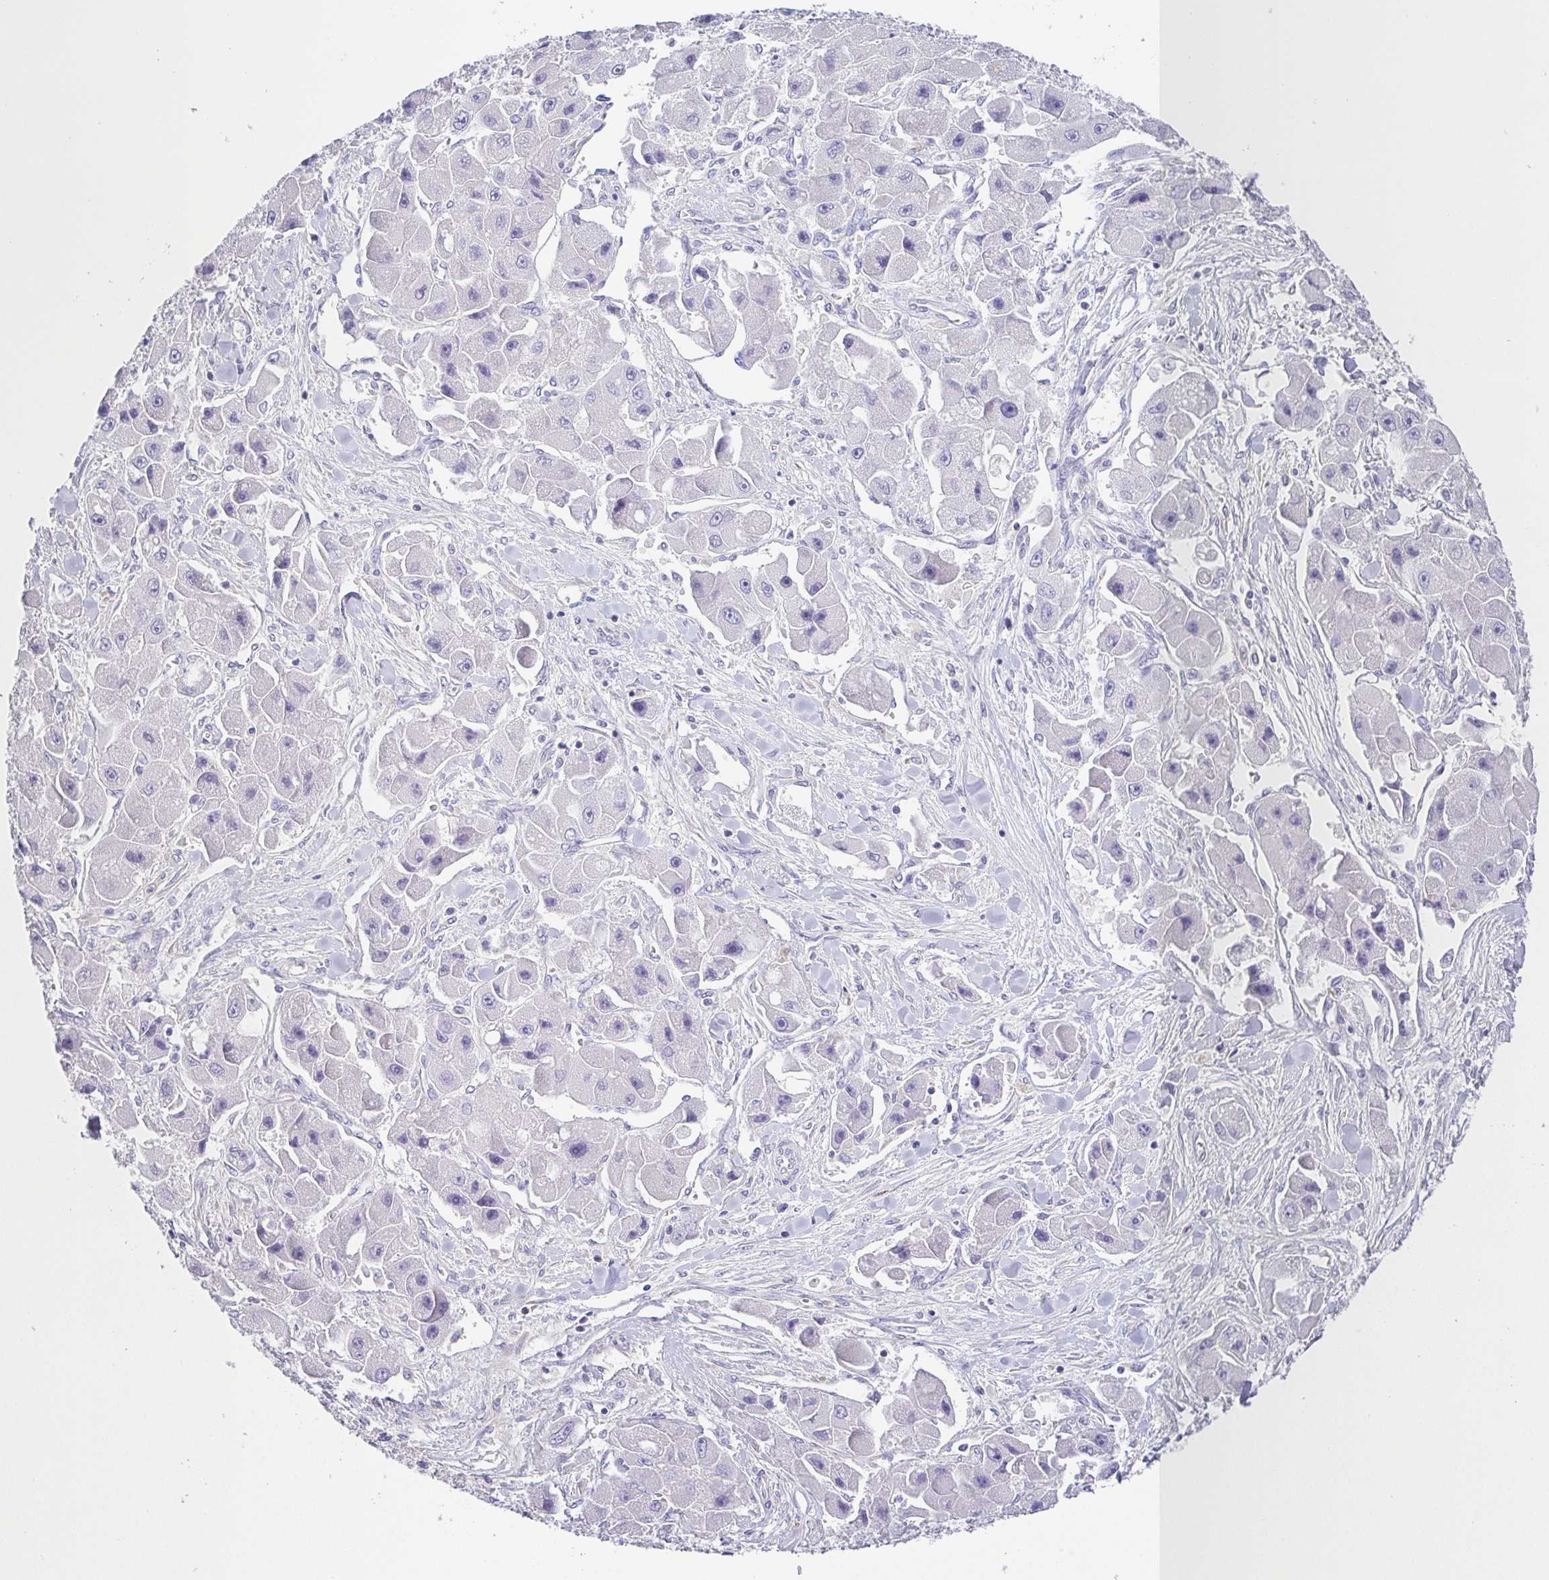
{"staining": {"intensity": "negative", "quantity": "none", "location": "none"}, "tissue": "liver cancer", "cell_type": "Tumor cells", "image_type": "cancer", "snomed": [{"axis": "morphology", "description": "Carcinoma, Hepatocellular, NOS"}, {"axis": "topography", "description": "Liver"}], "caption": "The micrograph exhibits no staining of tumor cells in hepatocellular carcinoma (liver).", "gene": "PKDREJ", "patient": {"sex": "male", "age": 24}}